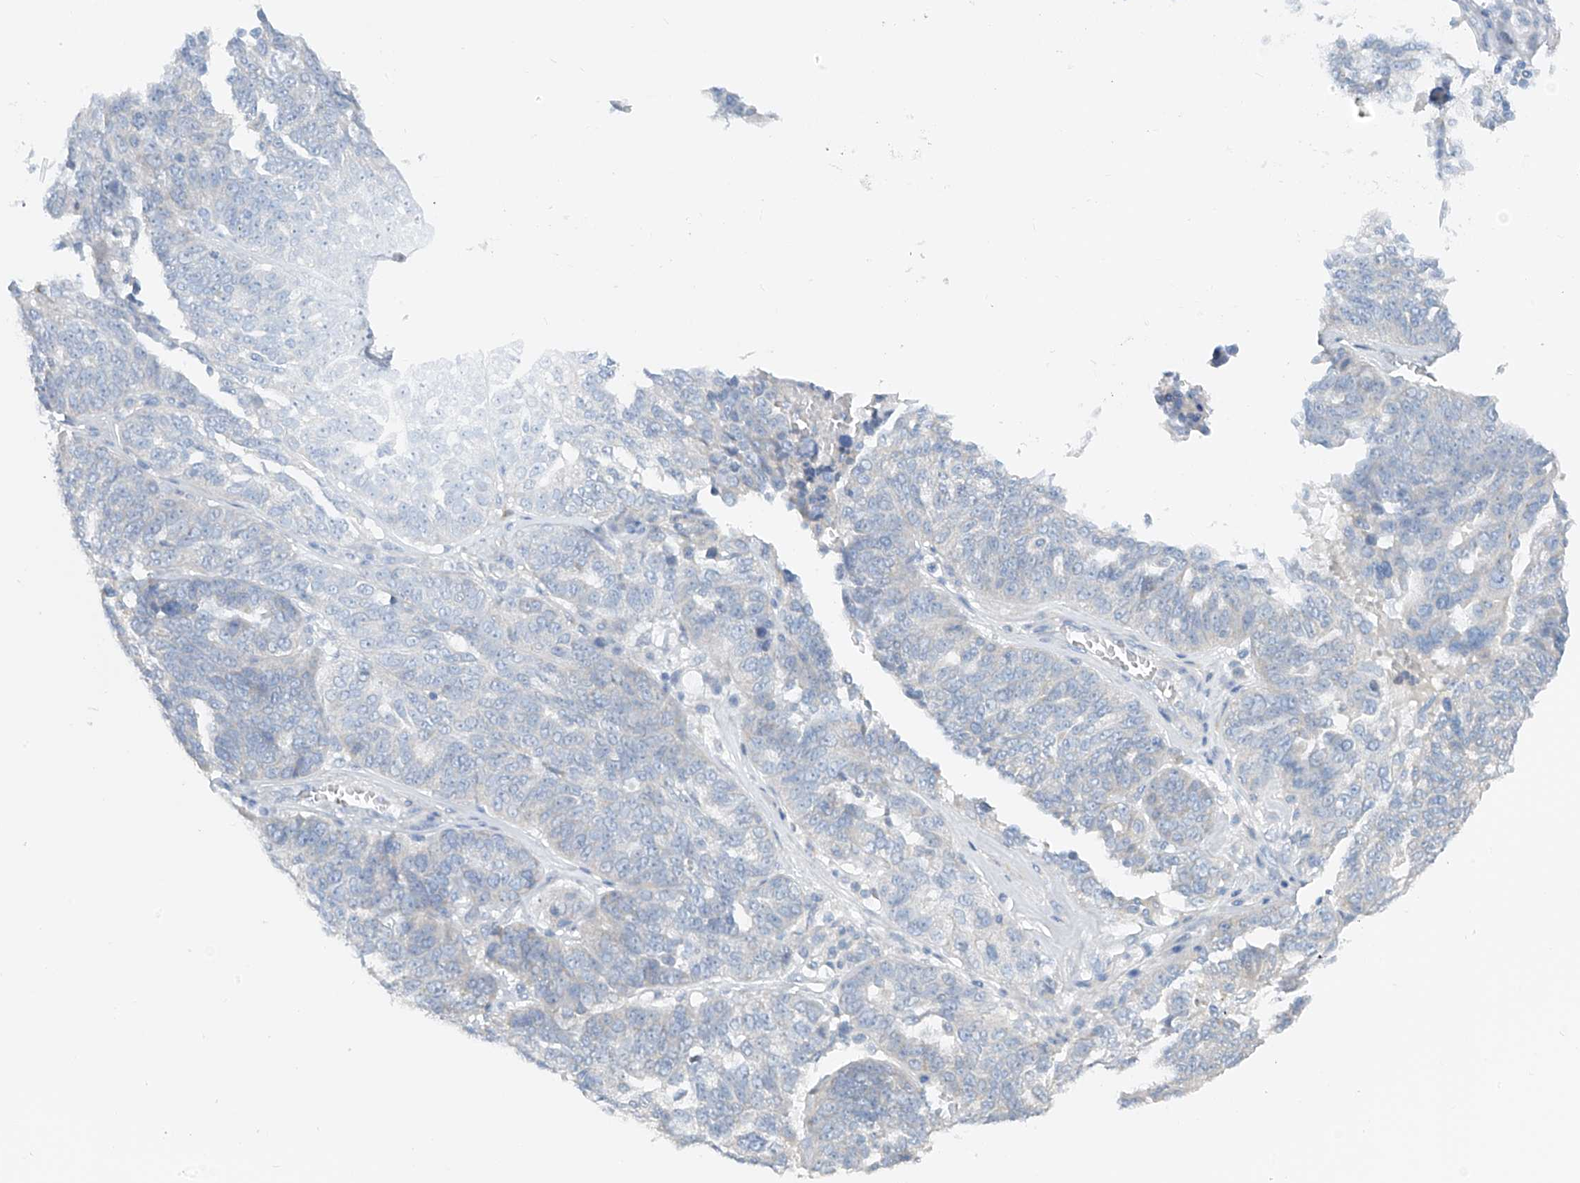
{"staining": {"intensity": "negative", "quantity": "none", "location": "none"}, "tissue": "ovarian cancer", "cell_type": "Tumor cells", "image_type": "cancer", "snomed": [{"axis": "morphology", "description": "Cystadenocarcinoma, serous, NOS"}, {"axis": "topography", "description": "Ovary"}], "caption": "Histopathology image shows no significant protein staining in tumor cells of serous cystadenocarcinoma (ovarian).", "gene": "POMGNT2", "patient": {"sex": "female", "age": 59}}